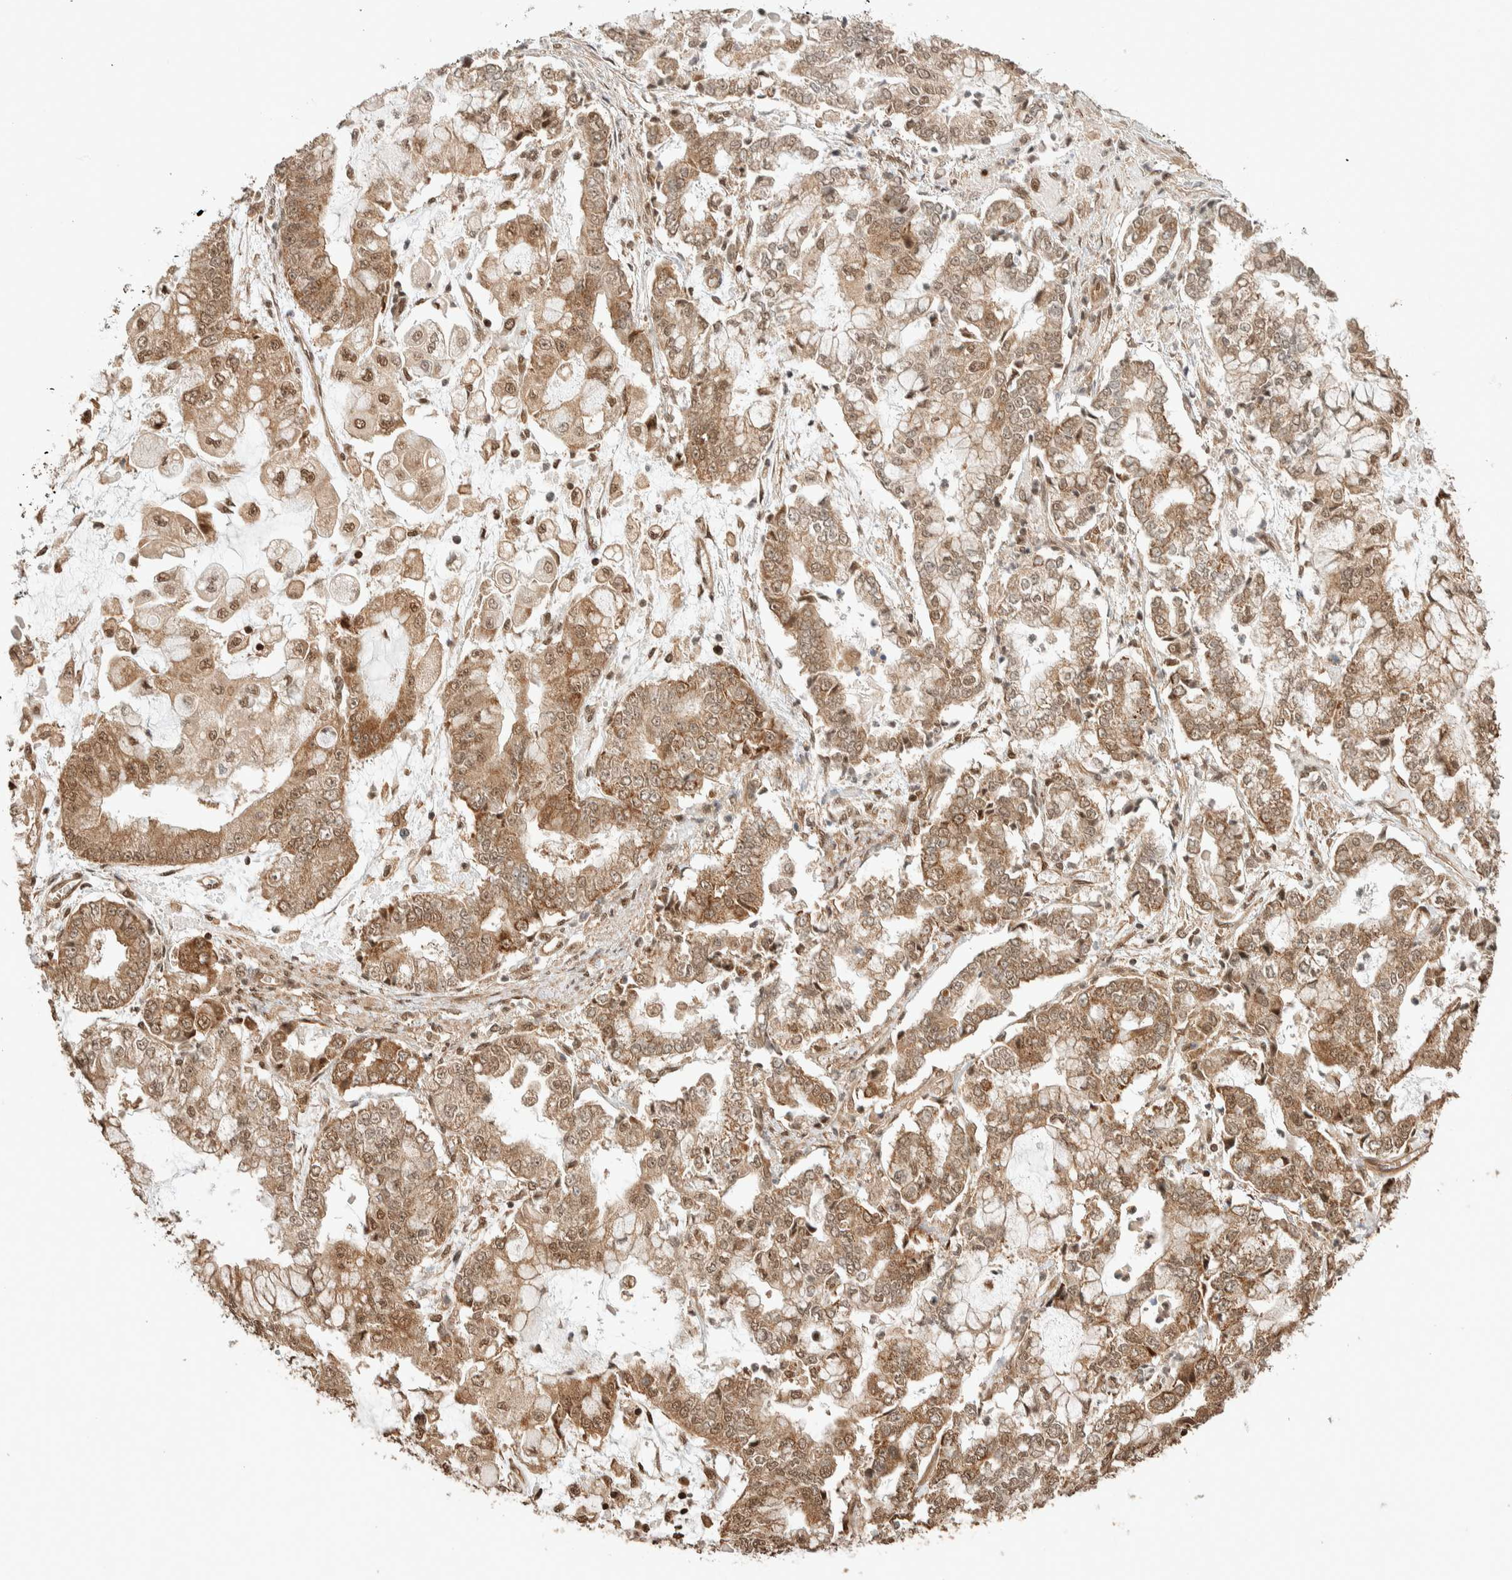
{"staining": {"intensity": "moderate", "quantity": ">75%", "location": "cytoplasmic/membranous,nuclear"}, "tissue": "stomach cancer", "cell_type": "Tumor cells", "image_type": "cancer", "snomed": [{"axis": "morphology", "description": "Adenocarcinoma, NOS"}, {"axis": "topography", "description": "Stomach"}], "caption": "Protein expression analysis of human adenocarcinoma (stomach) reveals moderate cytoplasmic/membranous and nuclear staining in about >75% of tumor cells.", "gene": "ZBTB2", "patient": {"sex": "male", "age": 76}}